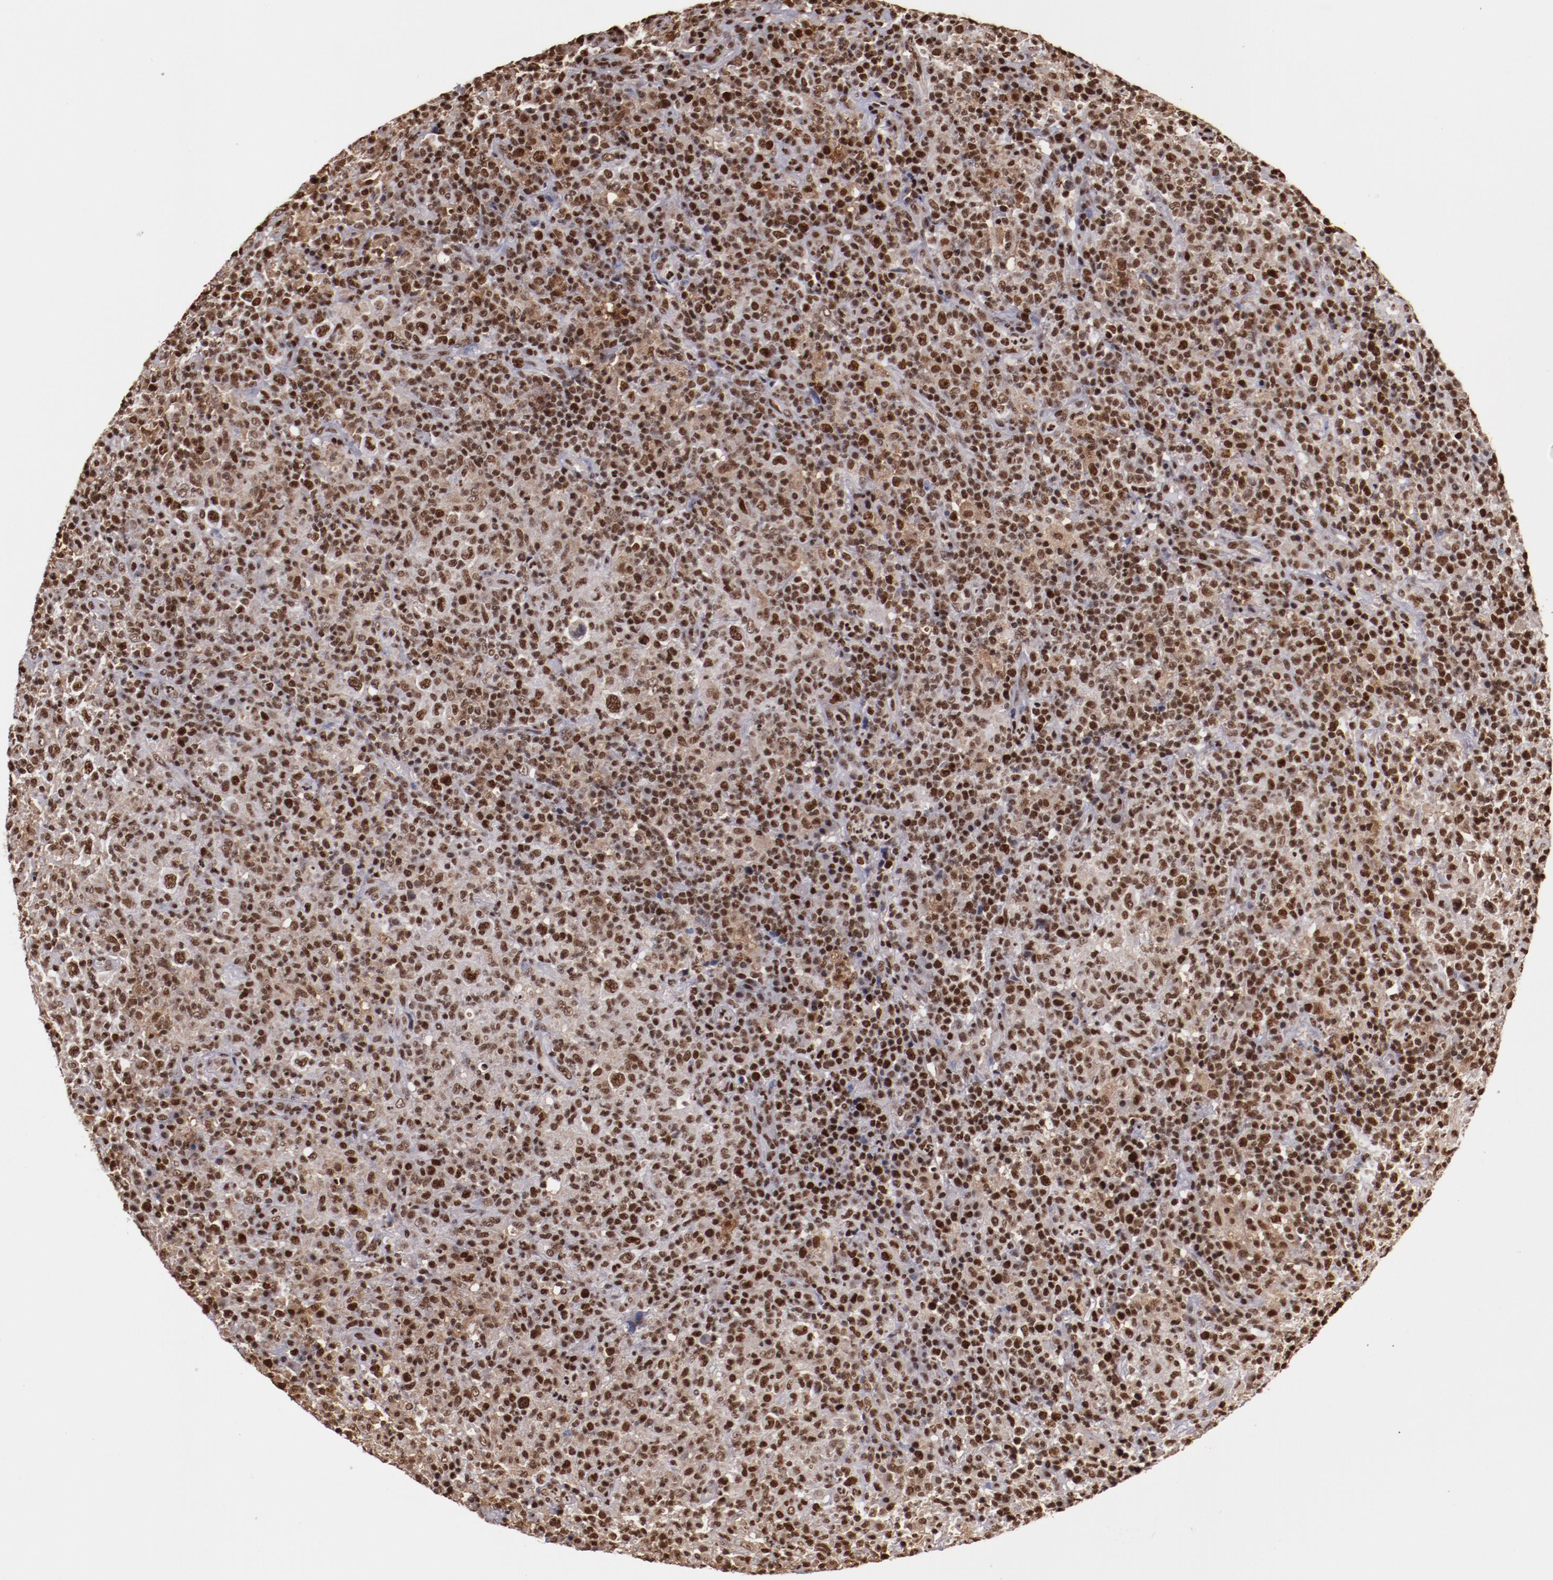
{"staining": {"intensity": "moderate", "quantity": ">75%", "location": "nuclear"}, "tissue": "lymphoma", "cell_type": "Tumor cells", "image_type": "cancer", "snomed": [{"axis": "morphology", "description": "Hodgkin's disease, NOS"}, {"axis": "topography", "description": "Lymph node"}], "caption": "An IHC photomicrograph of tumor tissue is shown. Protein staining in brown labels moderate nuclear positivity in Hodgkin's disease within tumor cells.", "gene": "STAG2", "patient": {"sex": "male", "age": 65}}